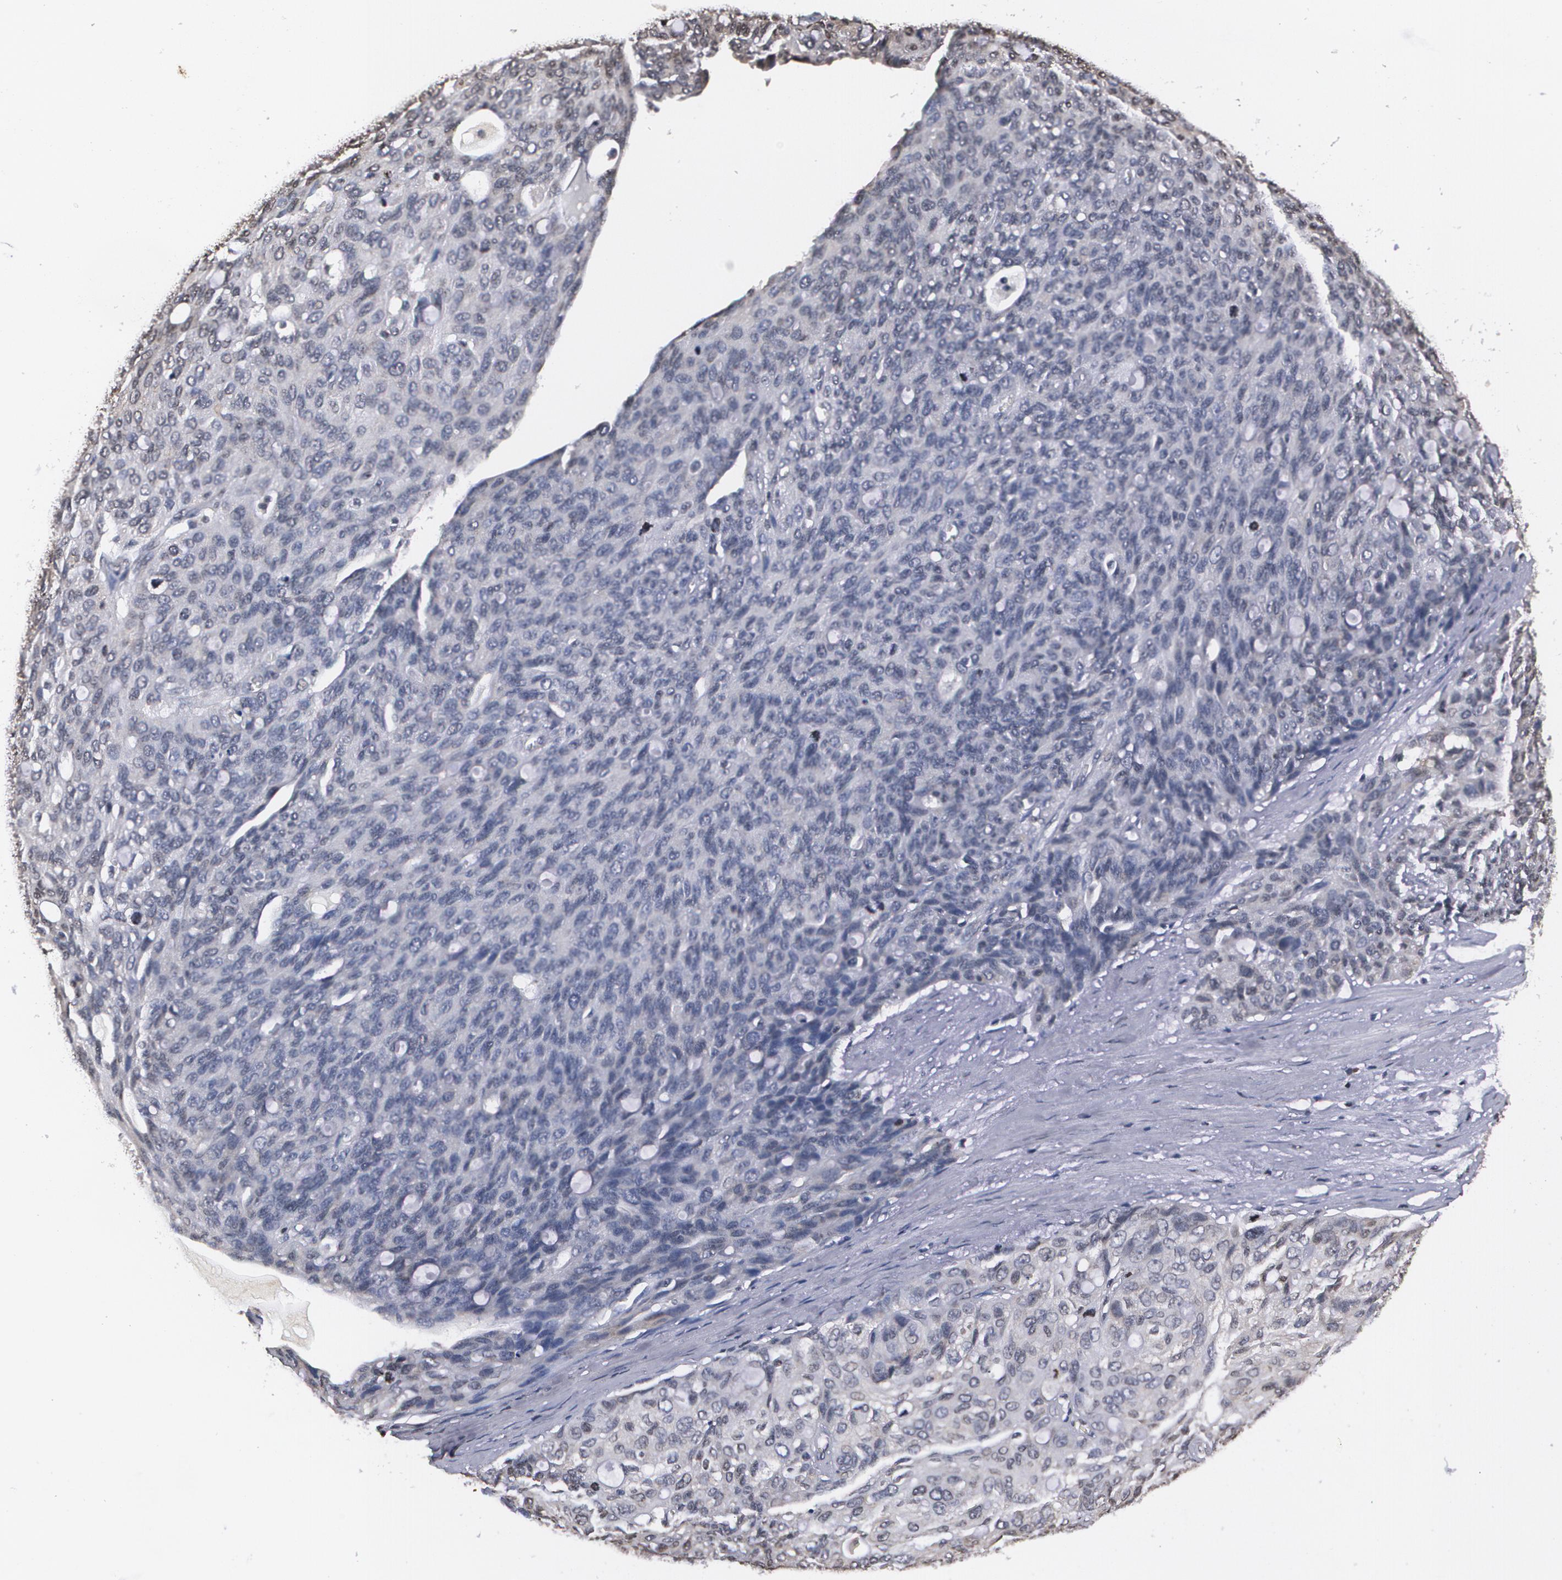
{"staining": {"intensity": "negative", "quantity": "none", "location": "none"}, "tissue": "ovarian cancer", "cell_type": "Tumor cells", "image_type": "cancer", "snomed": [{"axis": "morphology", "description": "Carcinoma, endometroid"}, {"axis": "topography", "description": "Ovary"}], "caption": "A high-resolution image shows IHC staining of ovarian cancer, which demonstrates no significant expression in tumor cells. Nuclei are stained in blue.", "gene": "MVP", "patient": {"sex": "female", "age": 60}}